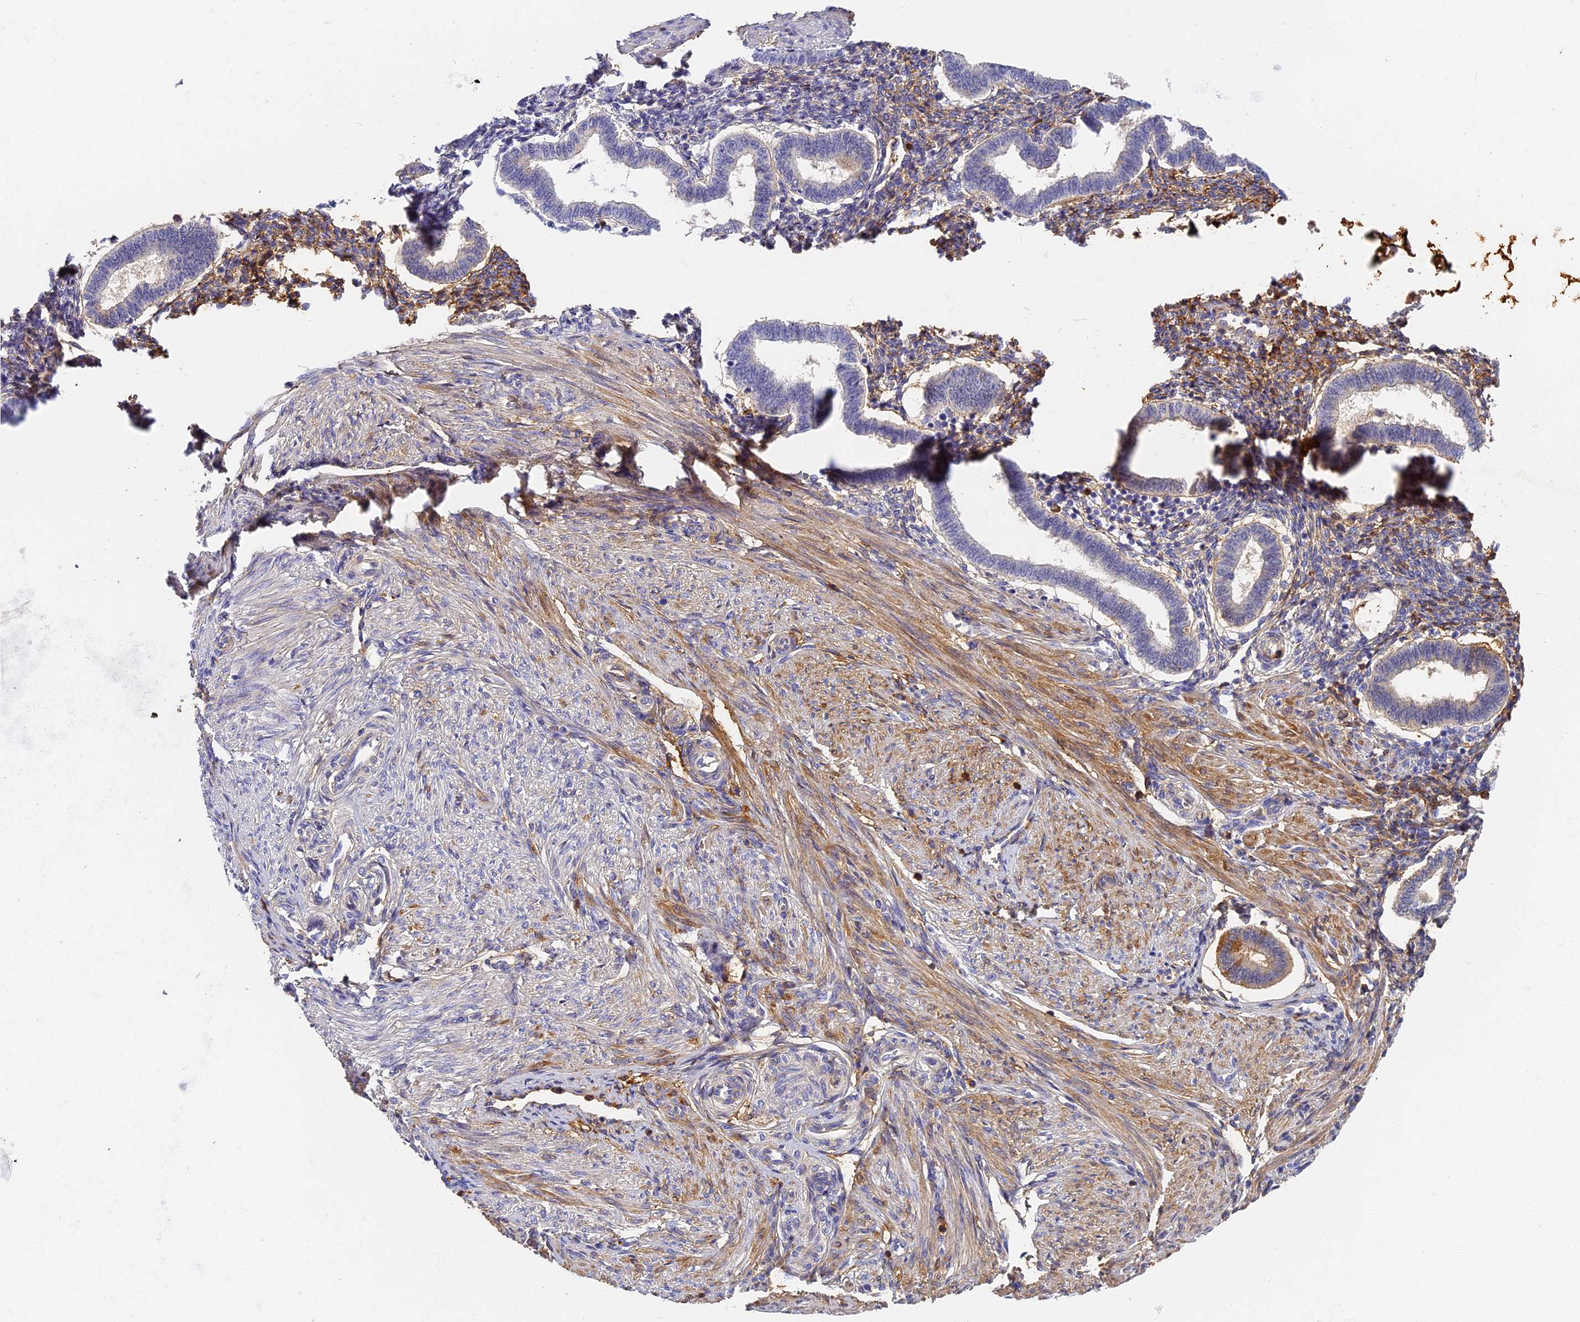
{"staining": {"intensity": "moderate", "quantity": "25%-75%", "location": "cytoplasmic/membranous"}, "tissue": "endometrium", "cell_type": "Cells in endometrial stroma", "image_type": "normal", "snomed": [{"axis": "morphology", "description": "Normal tissue, NOS"}, {"axis": "topography", "description": "Endometrium"}], "caption": "A medium amount of moderate cytoplasmic/membranous expression is identified in about 25%-75% of cells in endometrial stroma in unremarkable endometrium.", "gene": "ITIH1", "patient": {"sex": "female", "age": 24}}